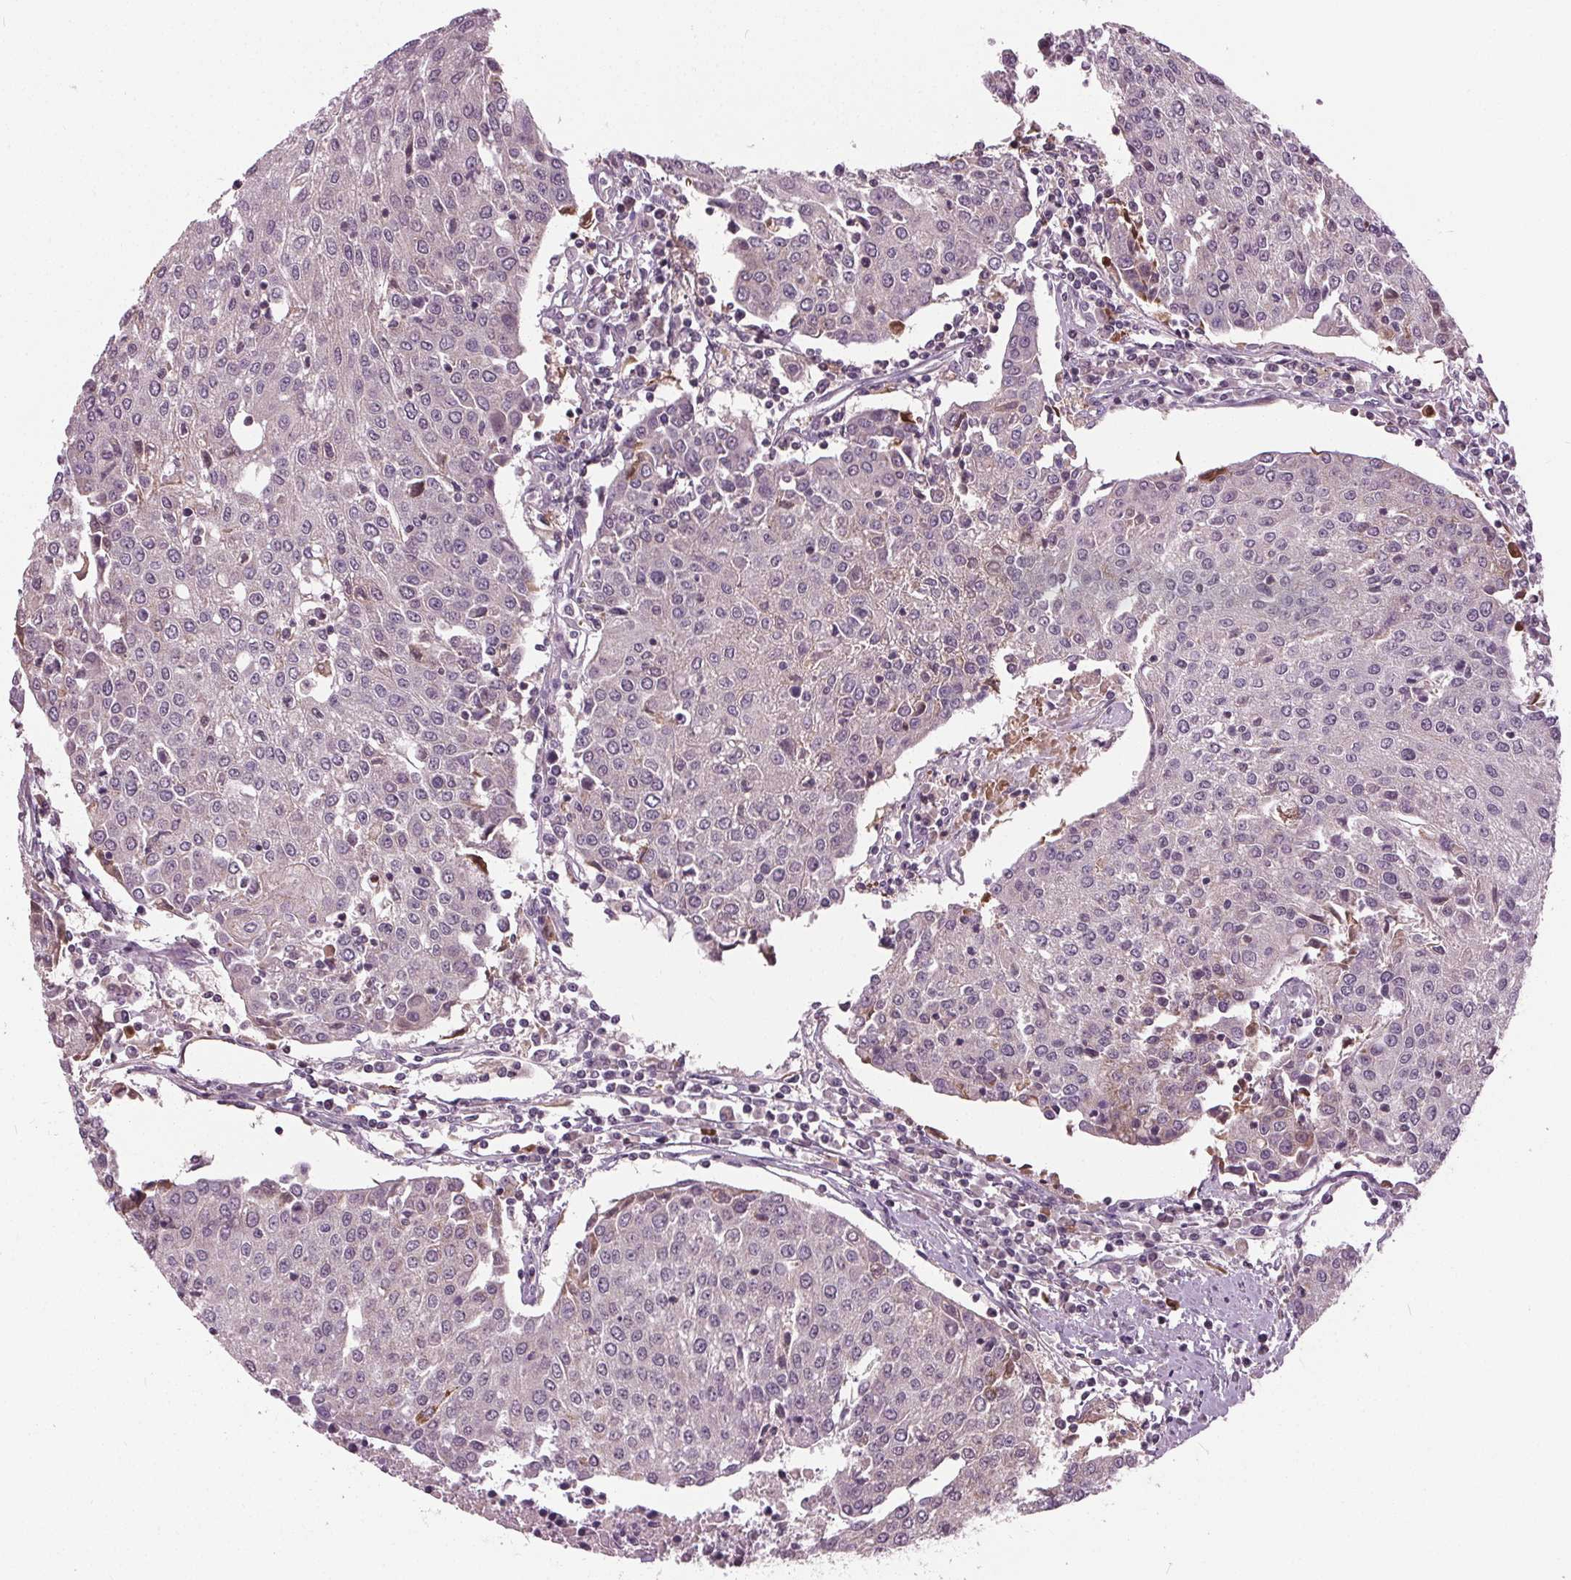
{"staining": {"intensity": "negative", "quantity": "none", "location": "none"}, "tissue": "urothelial cancer", "cell_type": "Tumor cells", "image_type": "cancer", "snomed": [{"axis": "morphology", "description": "Urothelial carcinoma, High grade"}, {"axis": "topography", "description": "Urinary bladder"}], "caption": "Image shows no significant protein expression in tumor cells of urothelial carcinoma (high-grade).", "gene": "ZNF605", "patient": {"sex": "female", "age": 85}}